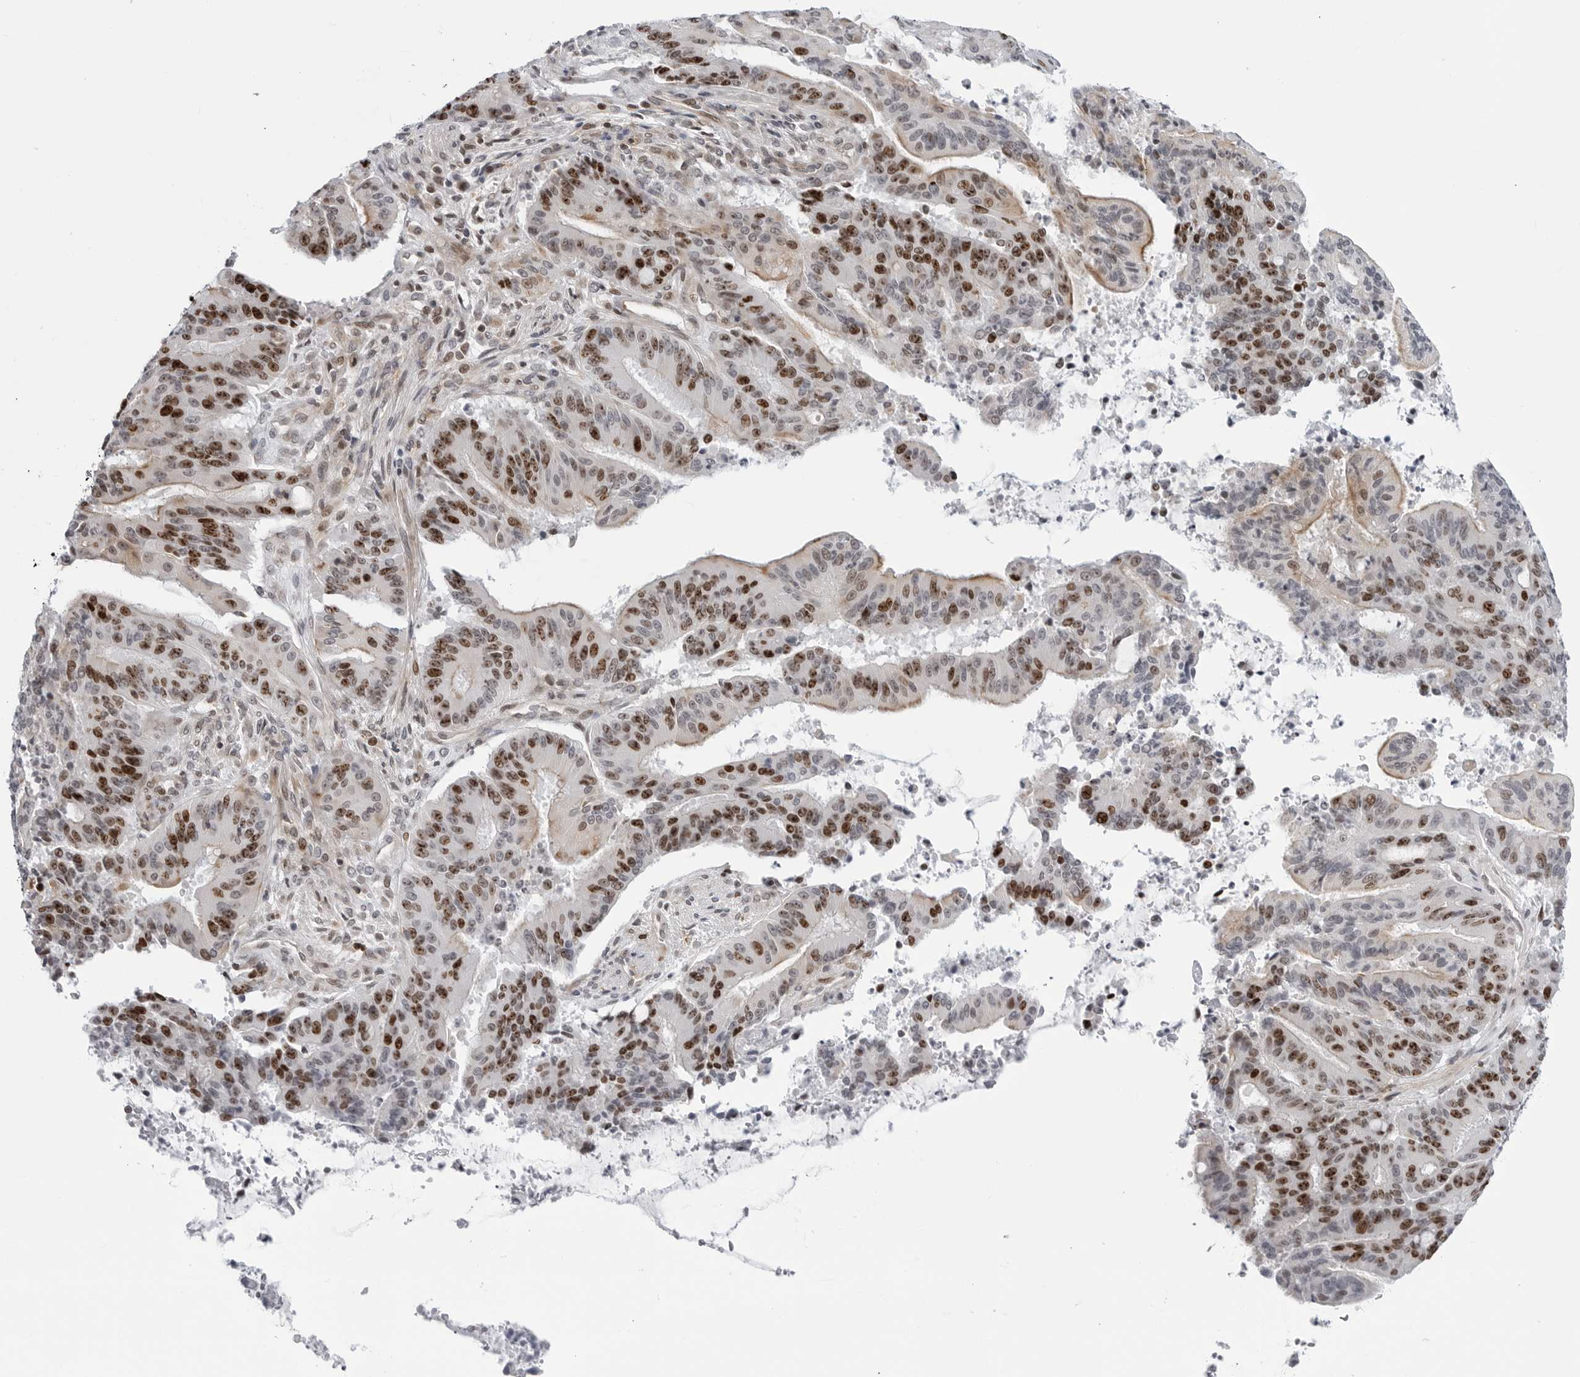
{"staining": {"intensity": "strong", "quantity": ">75%", "location": "nuclear"}, "tissue": "liver cancer", "cell_type": "Tumor cells", "image_type": "cancer", "snomed": [{"axis": "morphology", "description": "Normal tissue, NOS"}, {"axis": "morphology", "description": "Cholangiocarcinoma"}, {"axis": "topography", "description": "Liver"}, {"axis": "topography", "description": "Peripheral nerve tissue"}], "caption": "A micrograph of liver cancer stained for a protein exhibits strong nuclear brown staining in tumor cells. The staining was performed using DAB (3,3'-diaminobenzidine), with brown indicating positive protein expression. Nuclei are stained blue with hematoxylin.", "gene": "FAM135B", "patient": {"sex": "female", "age": 73}}